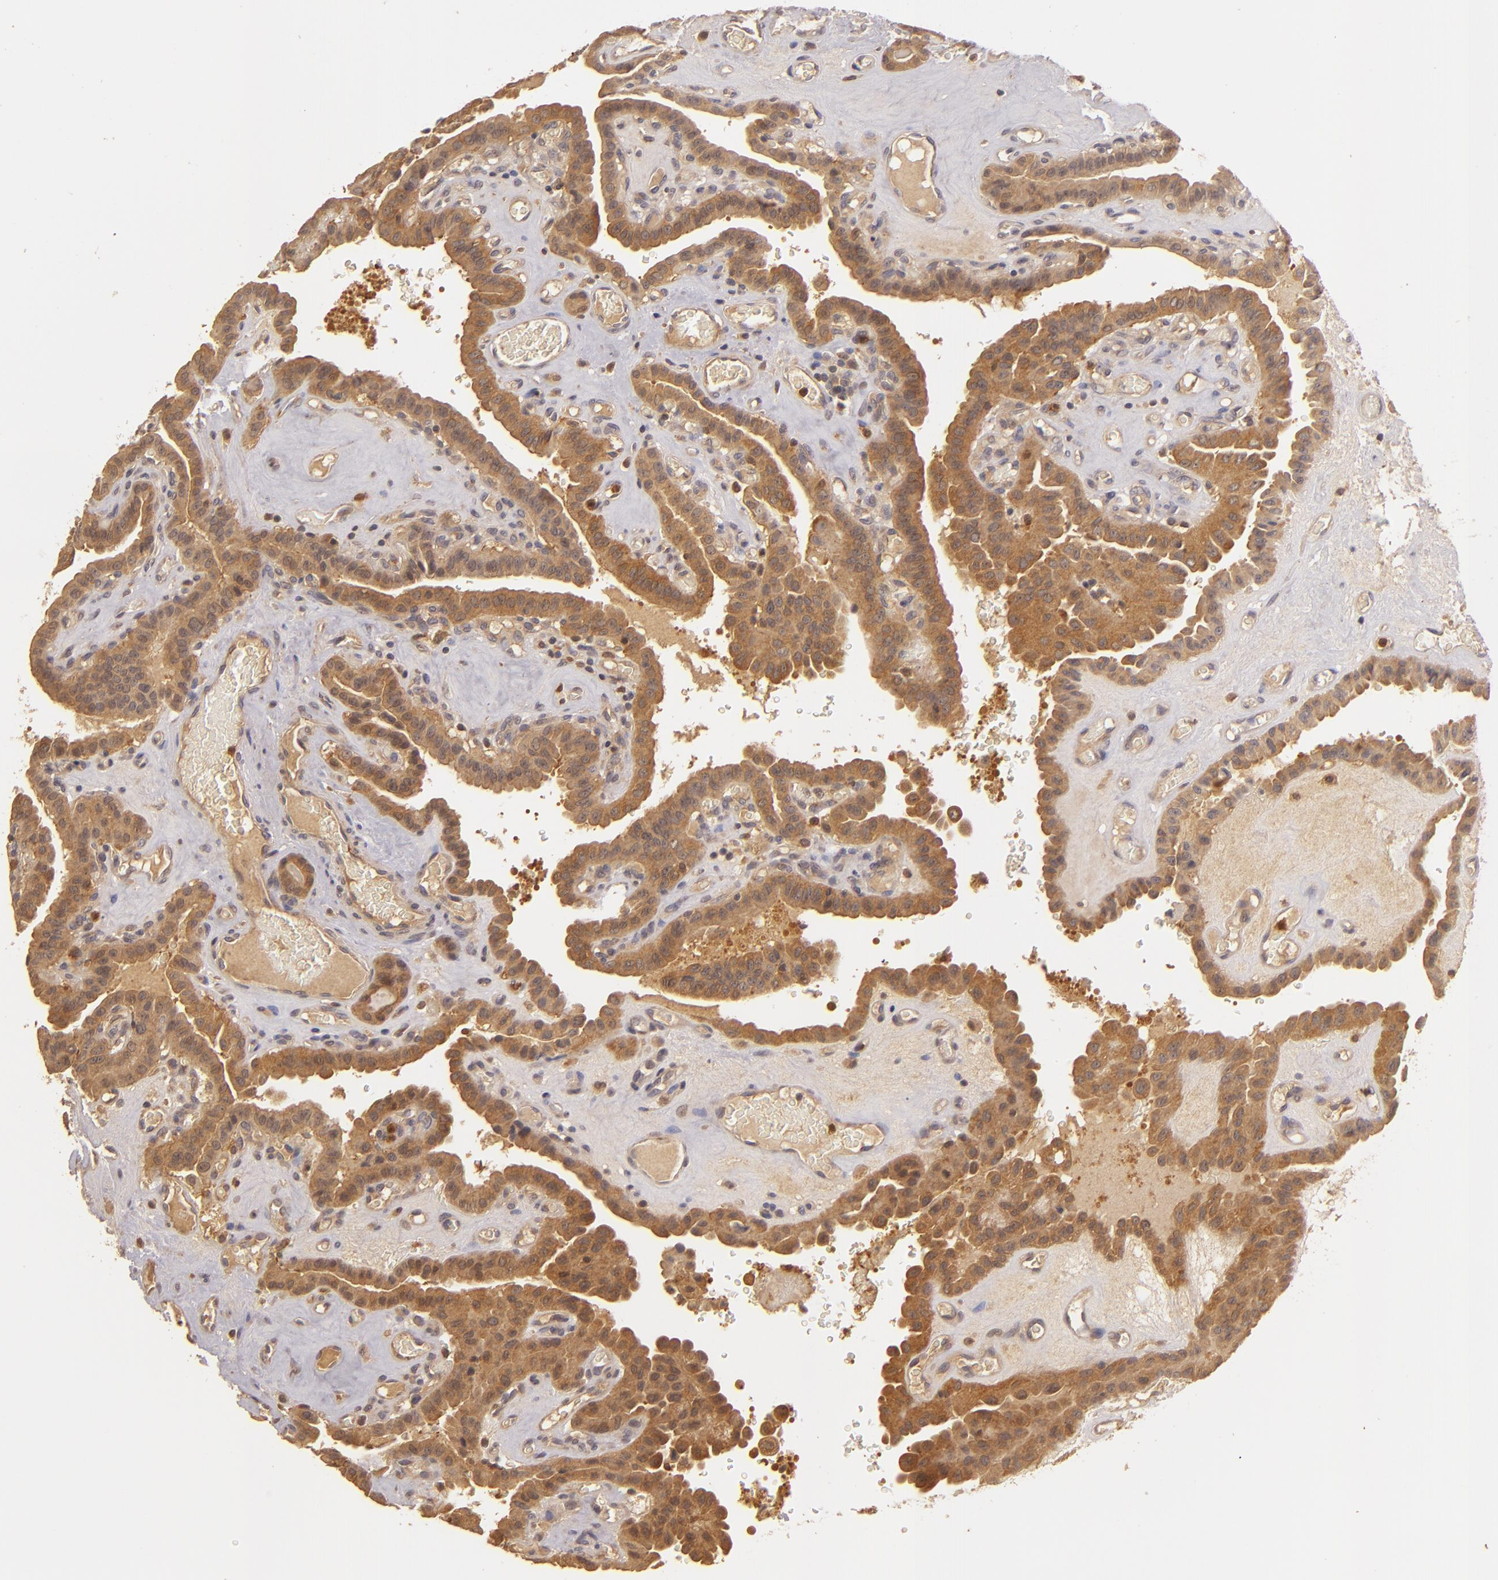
{"staining": {"intensity": "strong", "quantity": ">75%", "location": "cytoplasmic/membranous"}, "tissue": "thyroid cancer", "cell_type": "Tumor cells", "image_type": "cancer", "snomed": [{"axis": "morphology", "description": "Papillary adenocarcinoma, NOS"}, {"axis": "topography", "description": "Thyroid gland"}], "caption": "IHC (DAB) staining of human thyroid papillary adenocarcinoma reveals strong cytoplasmic/membranous protein positivity in about >75% of tumor cells. (IHC, brightfield microscopy, high magnification).", "gene": "PRKCD", "patient": {"sex": "male", "age": 87}}